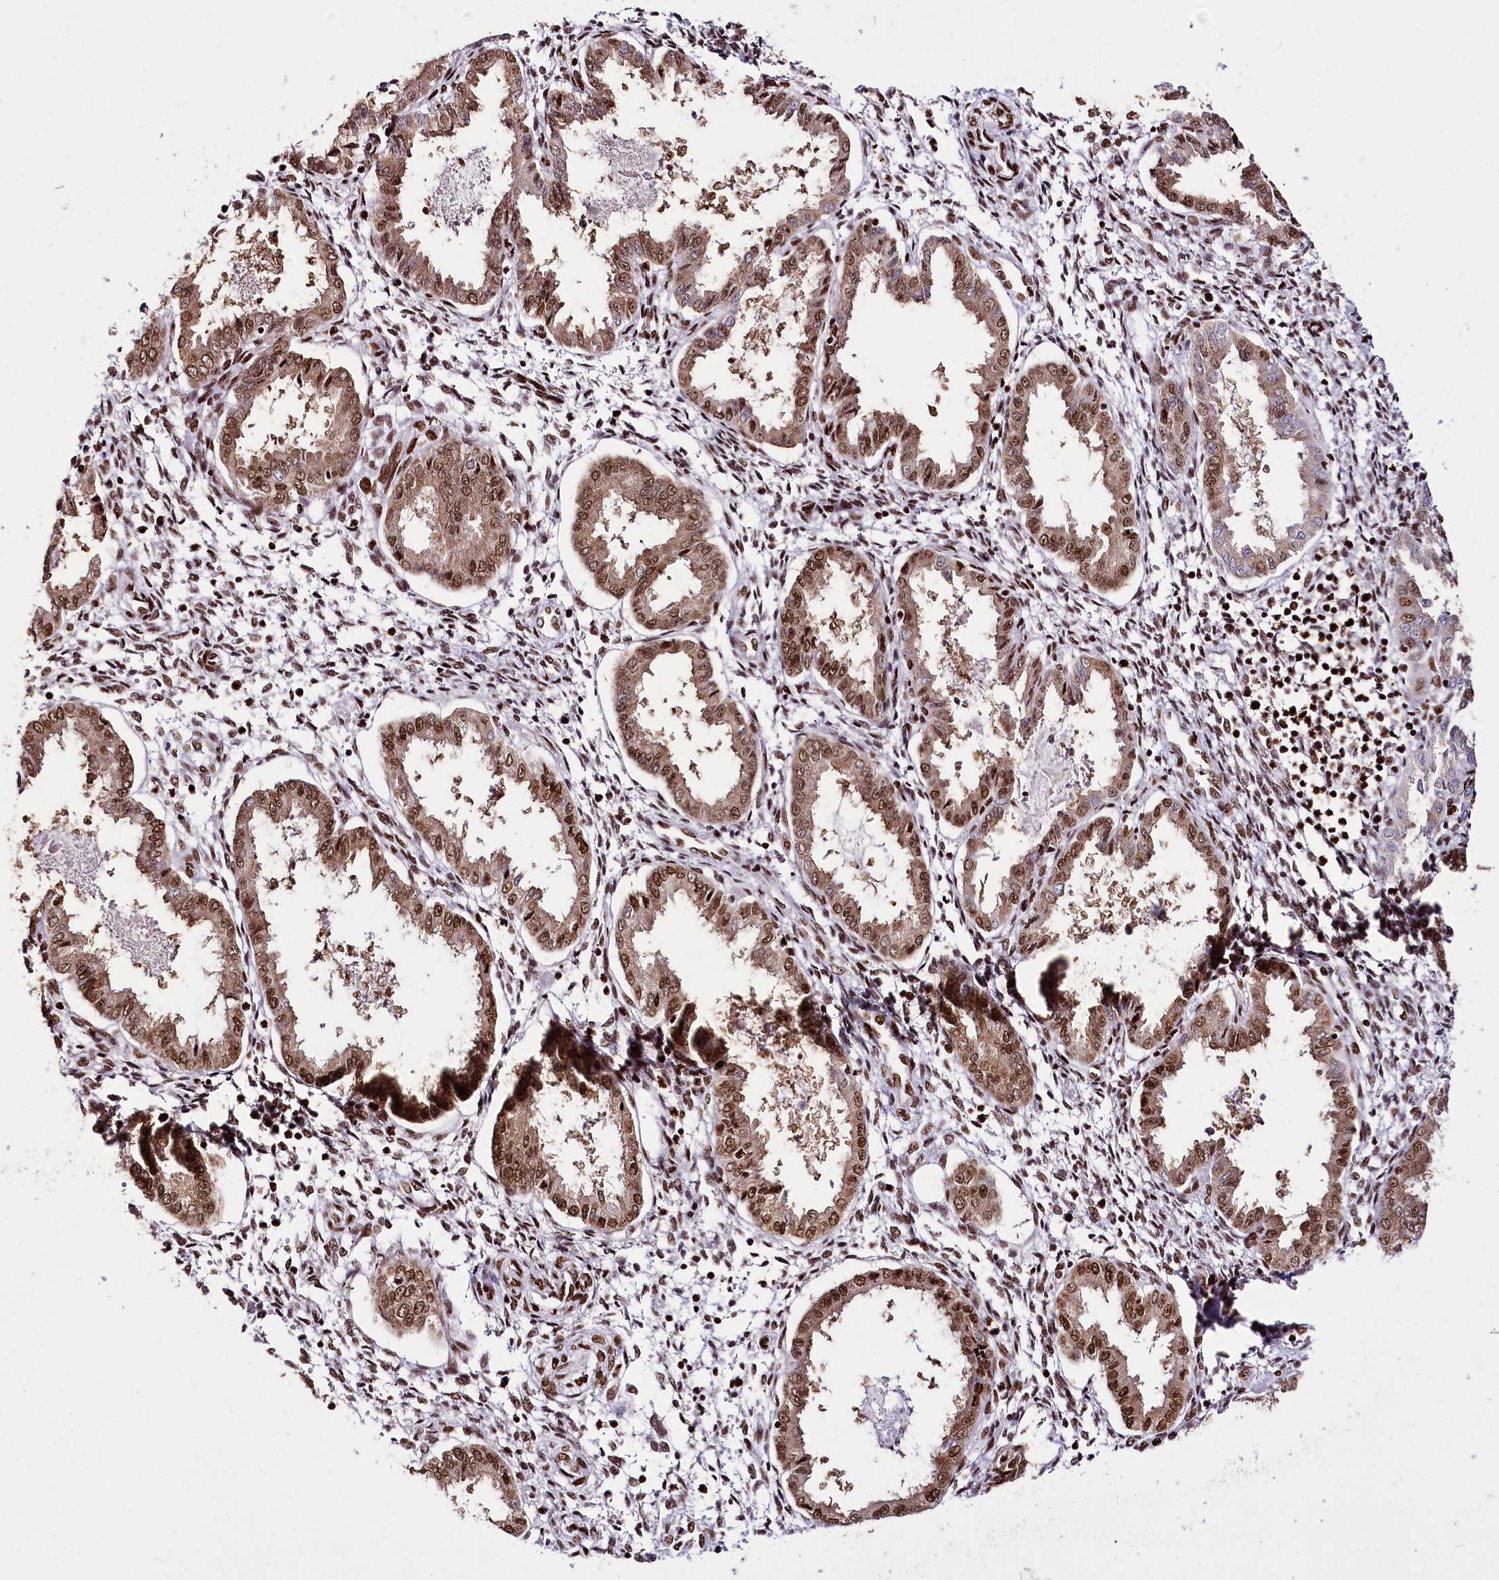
{"staining": {"intensity": "strong", "quantity": ">75%", "location": "nuclear"}, "tissue": "endometrium", "cell_type": "Cells in endometrial stroma", "image_type": "normal", "snomed": [{"axis": "morphology", "description": "Normal tissue, NOS"}, {"axis": "topography", "description": "Endometrium"}], "caption": "This image shows immunohistochemistry staining of benign human endometrium, with high strong nuclear staining in about >75% of cells in endometrial stroma.", "gene": "SMARCE1", "patient": {"sex": "female", "age": 33}}